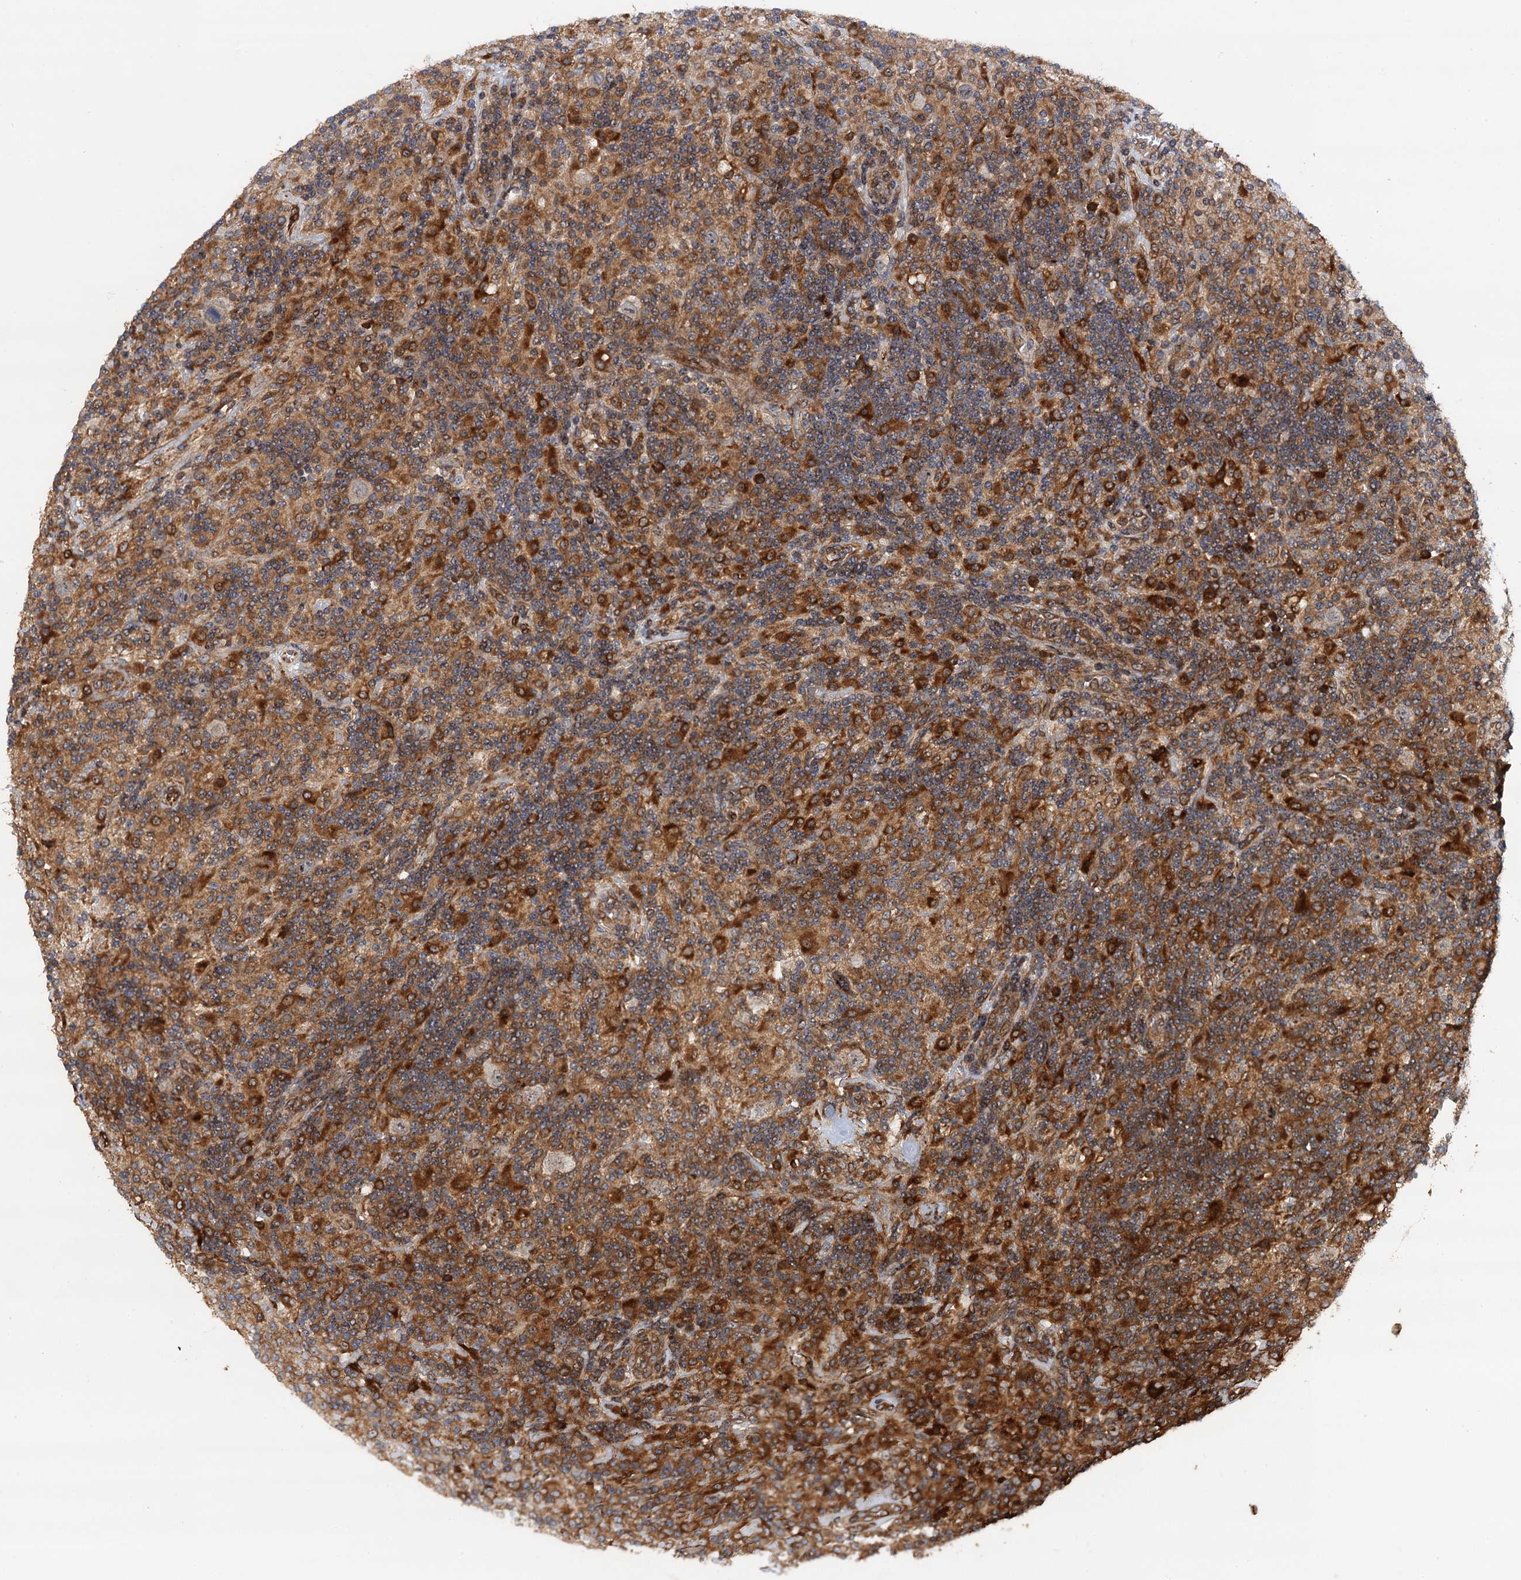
{"staining": {"intensity": "weak", "quantity": "25%-75%", "location": "cytoplasmic/membranous"}, "tissue": "lymphoma", "cell_type": "Tumor cells", "image_type": "cancer", "snomed": [{"axis": "morphology", "description": "Hodgkin's disease, NOS"}, {"axis": "topography", "description": "Lymph node"}], "caption": "Immunohistochemistry (IHC) histopathology image of lymphoma stained for a protein (brown), which demonstrates low levels of weak cytoplasmic/membranous expression in approximately 25%-75% of tumor cells.", "gene": "BORA", "patient": {"sex": "male", "age": 70}}